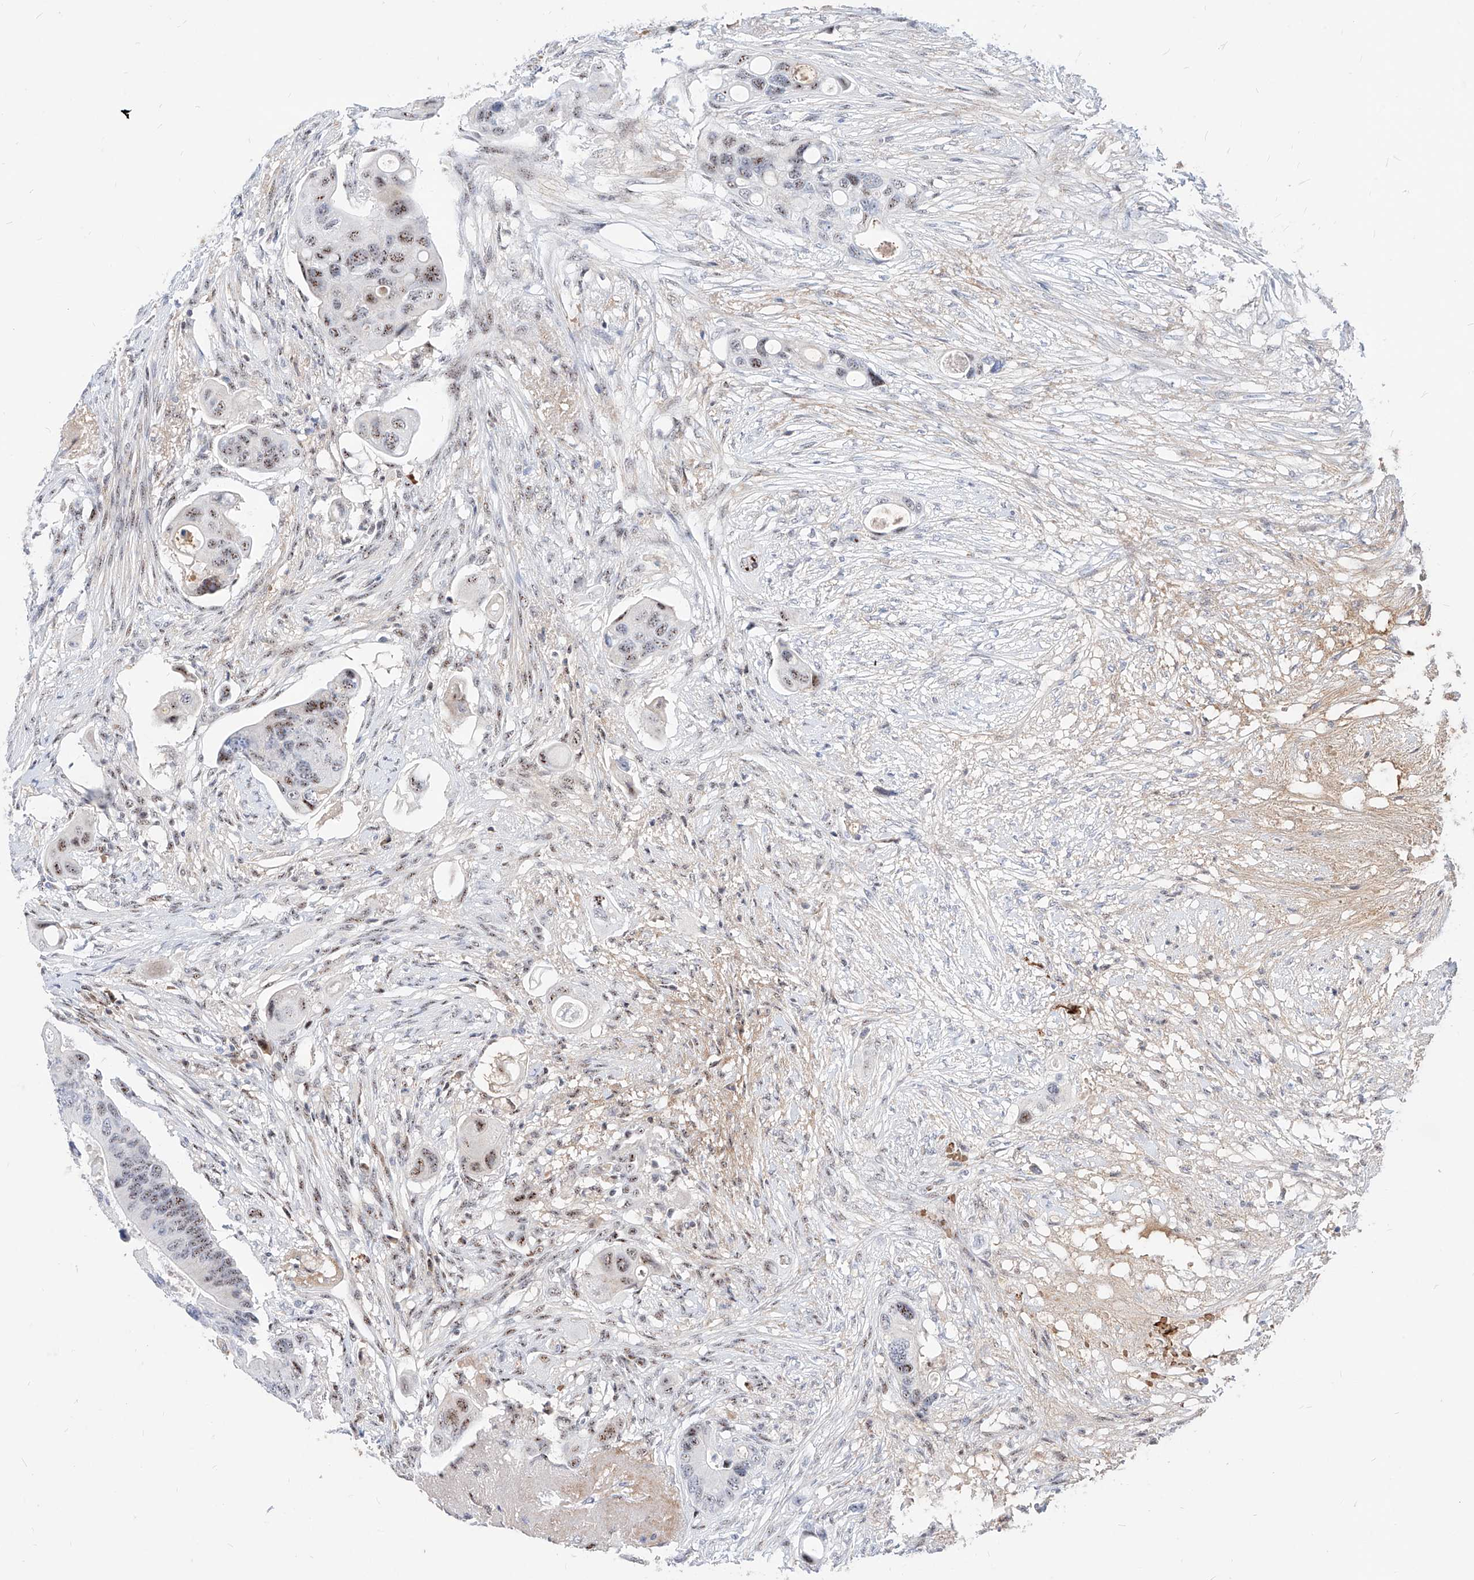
{"staining": {"intensity": "moderate", "quantity": ">75%", "location": "nuclear"}, "tissue": "colorectal cancer", "cell_type": "Tumor cells", "image_type": "cancer", "snomed": [{"axis": "morphology", "description": "Adenocarcinoma, NOS"}, {"axis": "topography", "description": "Colon"}], "caption": "Protein expression analysis of colorectal cancer shows moderate nuclear staining in about >75% of tumor cells. (brown staining indicates protein expression, while blue staining denotes nuclei).", "gene": "ZFP42", "patient": {"sex": "female", "age": 57}}